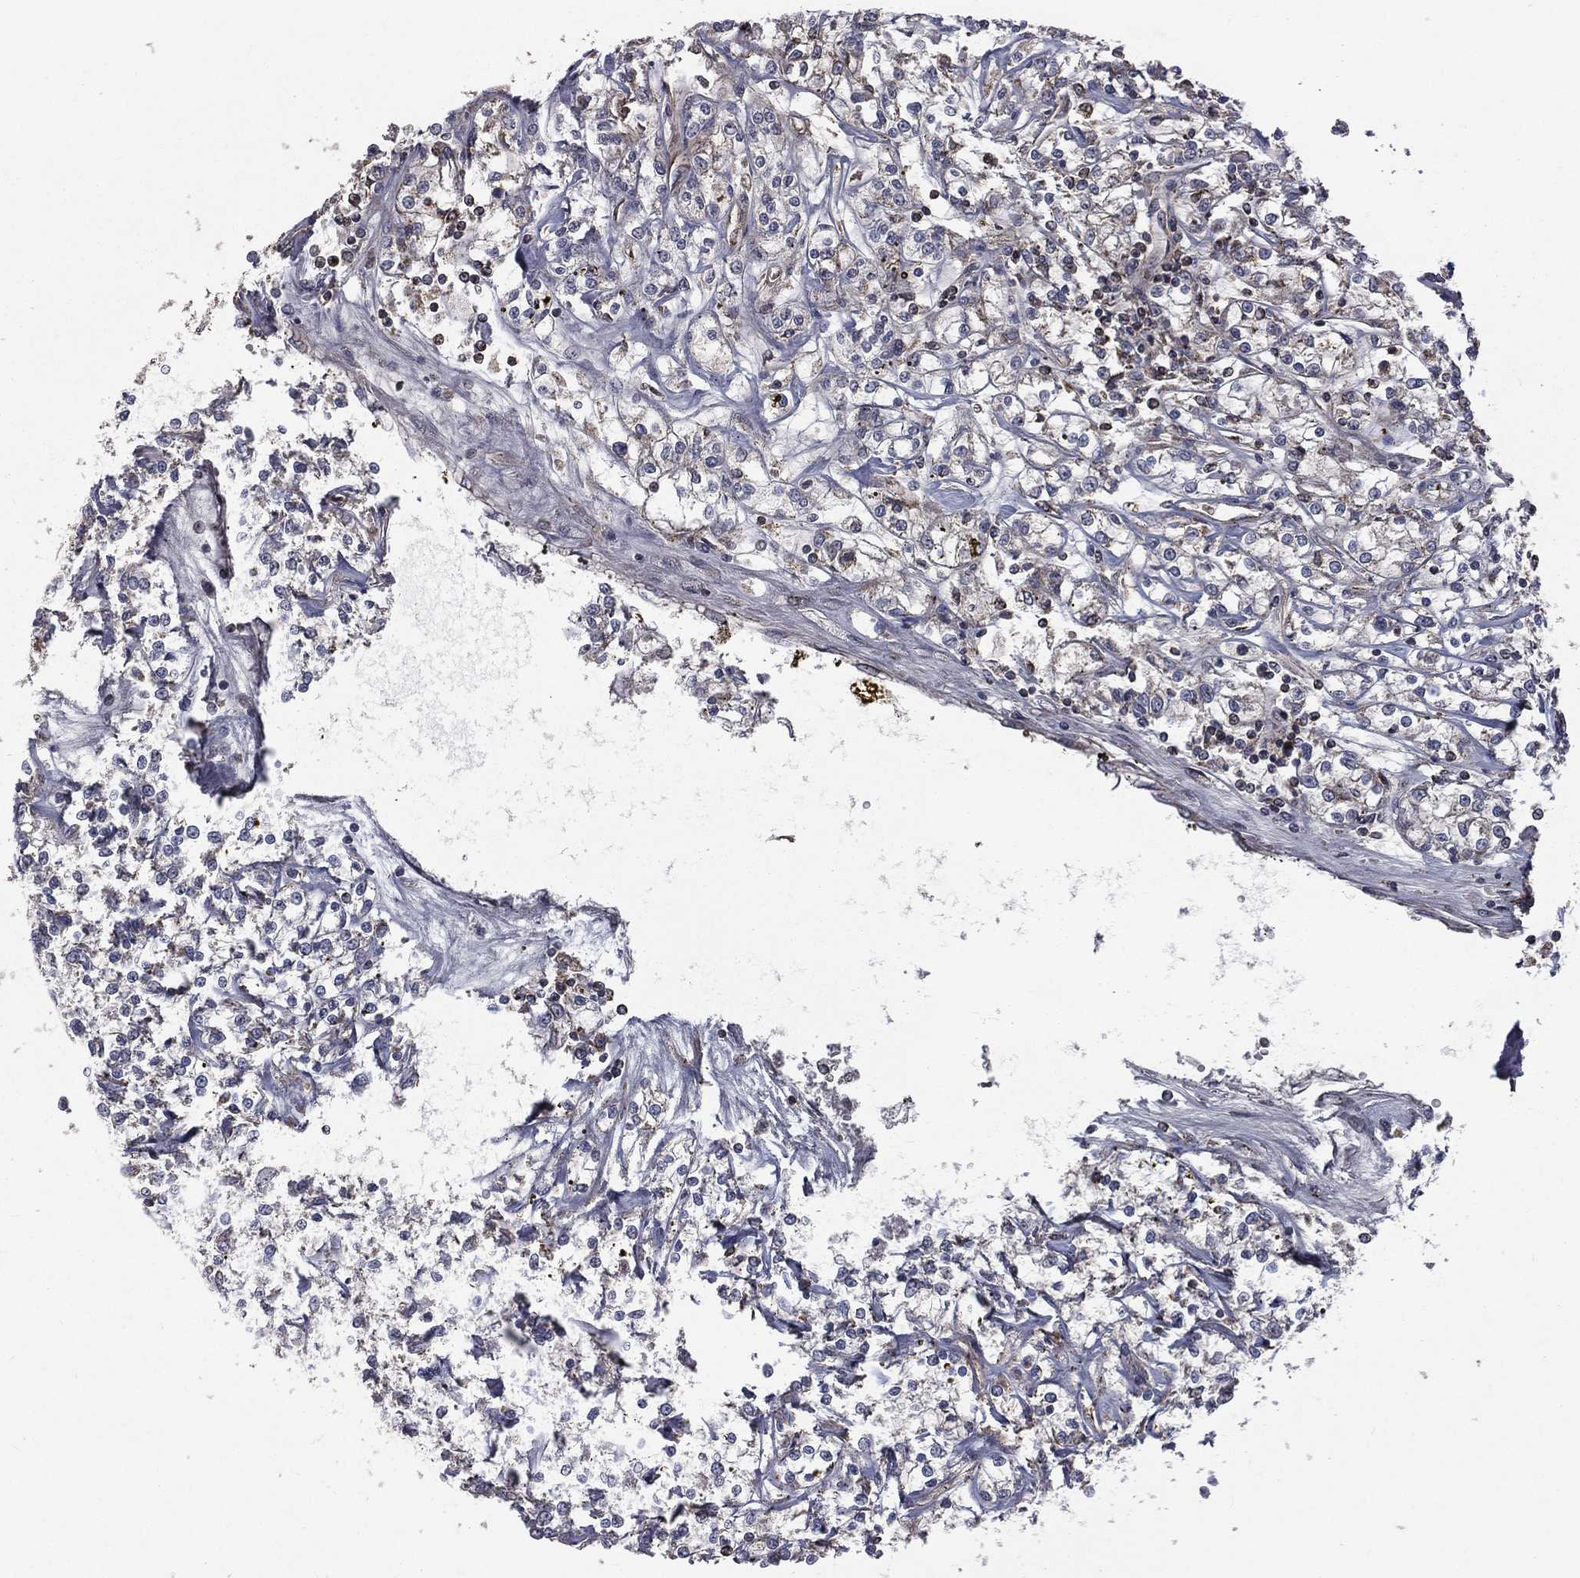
{"staining": {"intensity": "moderate", "quantity": "<25%", "location": "cytoplasmic/membranous"}, "tissue": "renal cancer", "cell_type": "Tumor cells", "image_type": "cancer", "snomed": [{"axis": "morphology", "description": "Adenocarcinoma, NOS"}, {"axis": "topography", "description": "Kidney"}], "caption": "An image of renal adenocarcinoma stained for a protein reveals moderate cytoplasmic/membranous brown staining in tumor cells.", "gene": "OLFML1", "patient": {"sex": "female", "age": 59}}